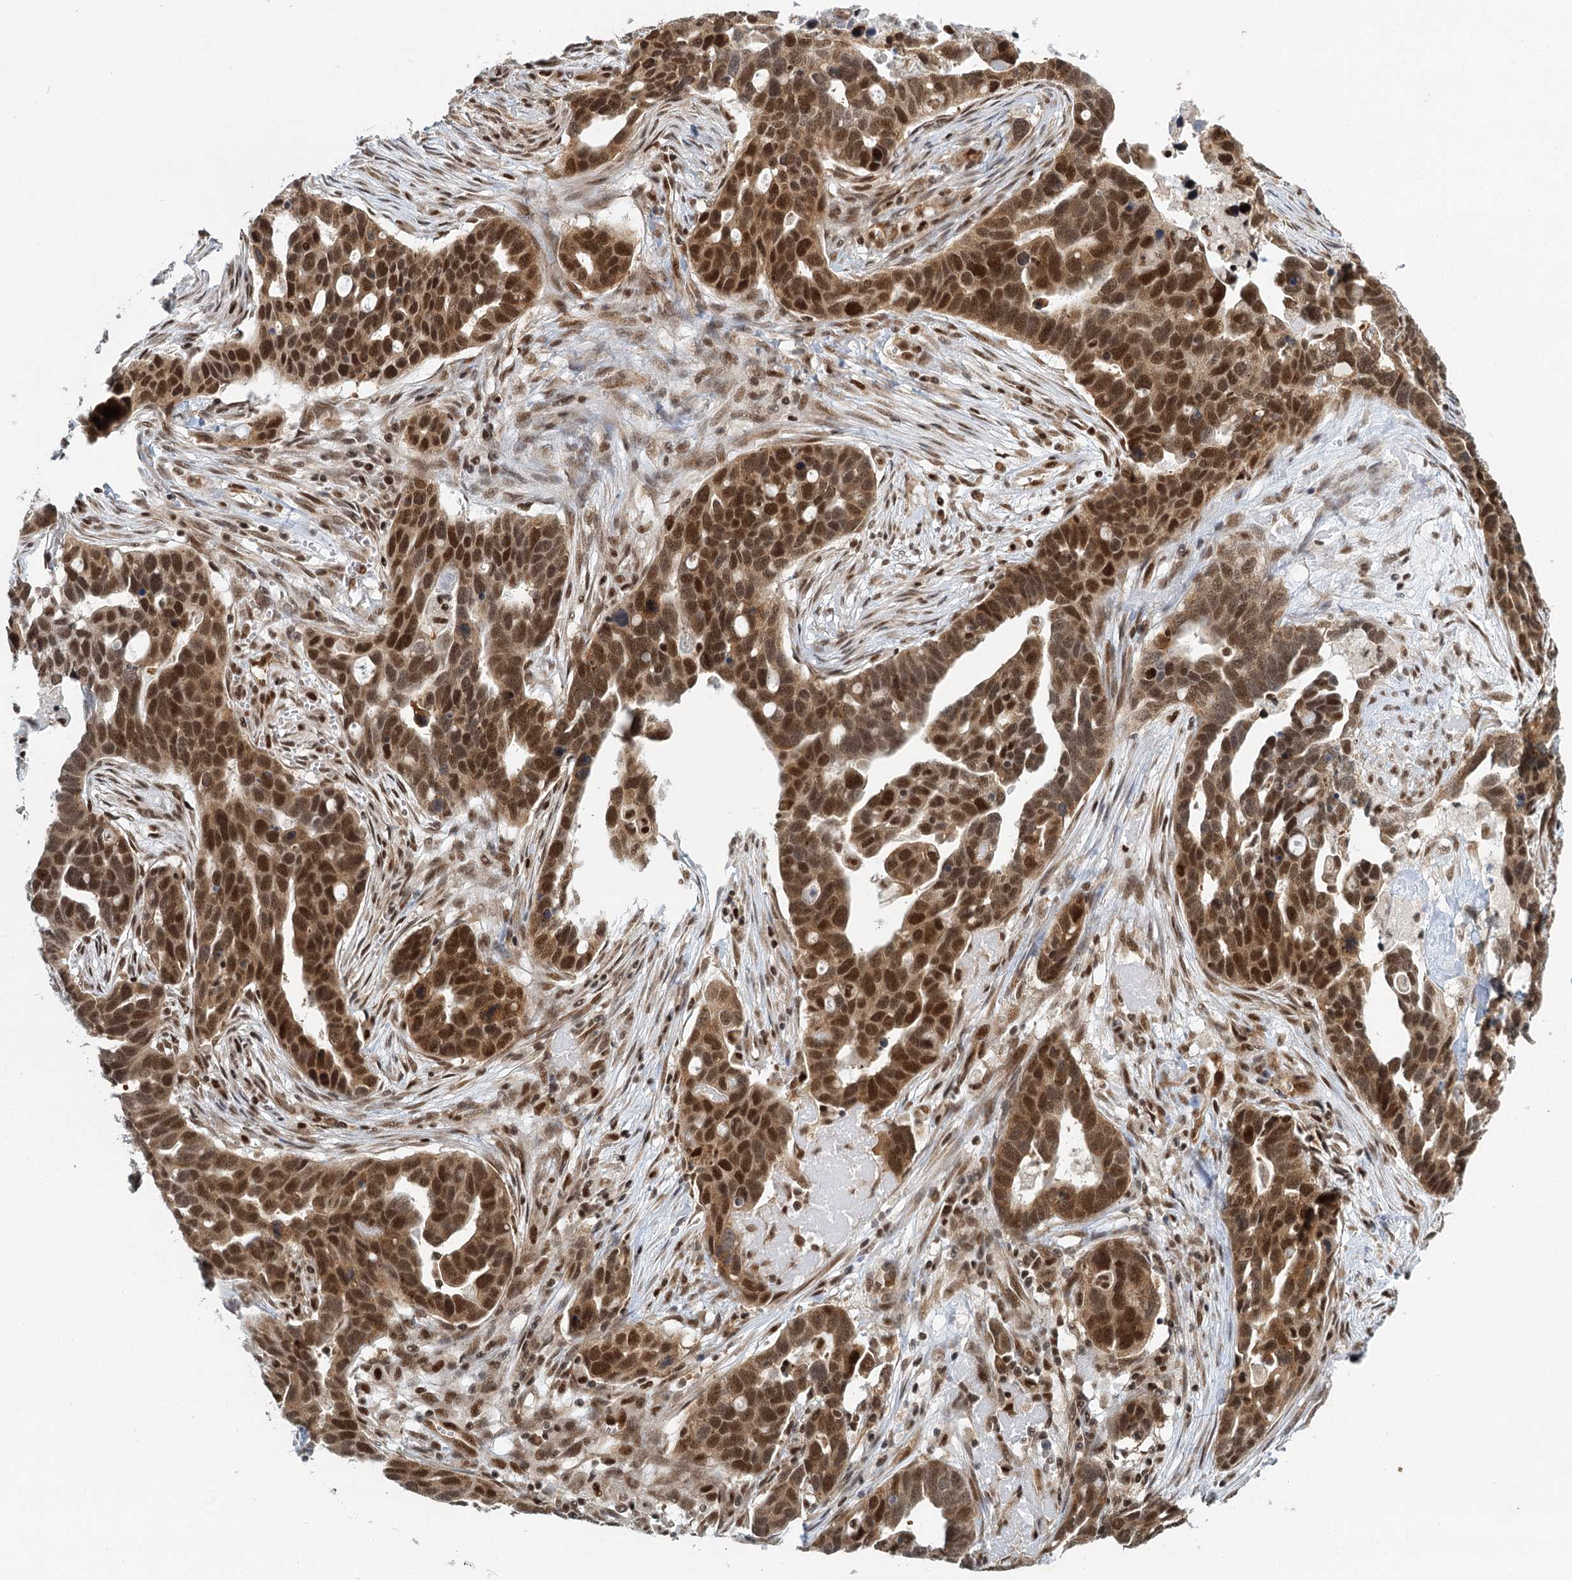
{"staining": {"intensity": "strong", "quantity": ">75%", "location": "nuclear"}, "tissue": "ovarian cancer", "cell_type": "Tumor cells", "image_type": "cancer", "snomed": [{"axis": "morphology", "description": "Cystadenocarcinoma, serous, NOS"}, {"axis": "topography", "description": "Ovary"}], "caption": "An image of ovarian cancer (serous cystadenocarcinoma) stained for a protein reveals strong nuclear brown staining in tumor cells. Using DAB (brown) and hematoxylin (blue) stains, captured at high magnification using brightfield microscopy.", "gene": "GPATCH11", "patient": {"sex": "female", "age": 54}}